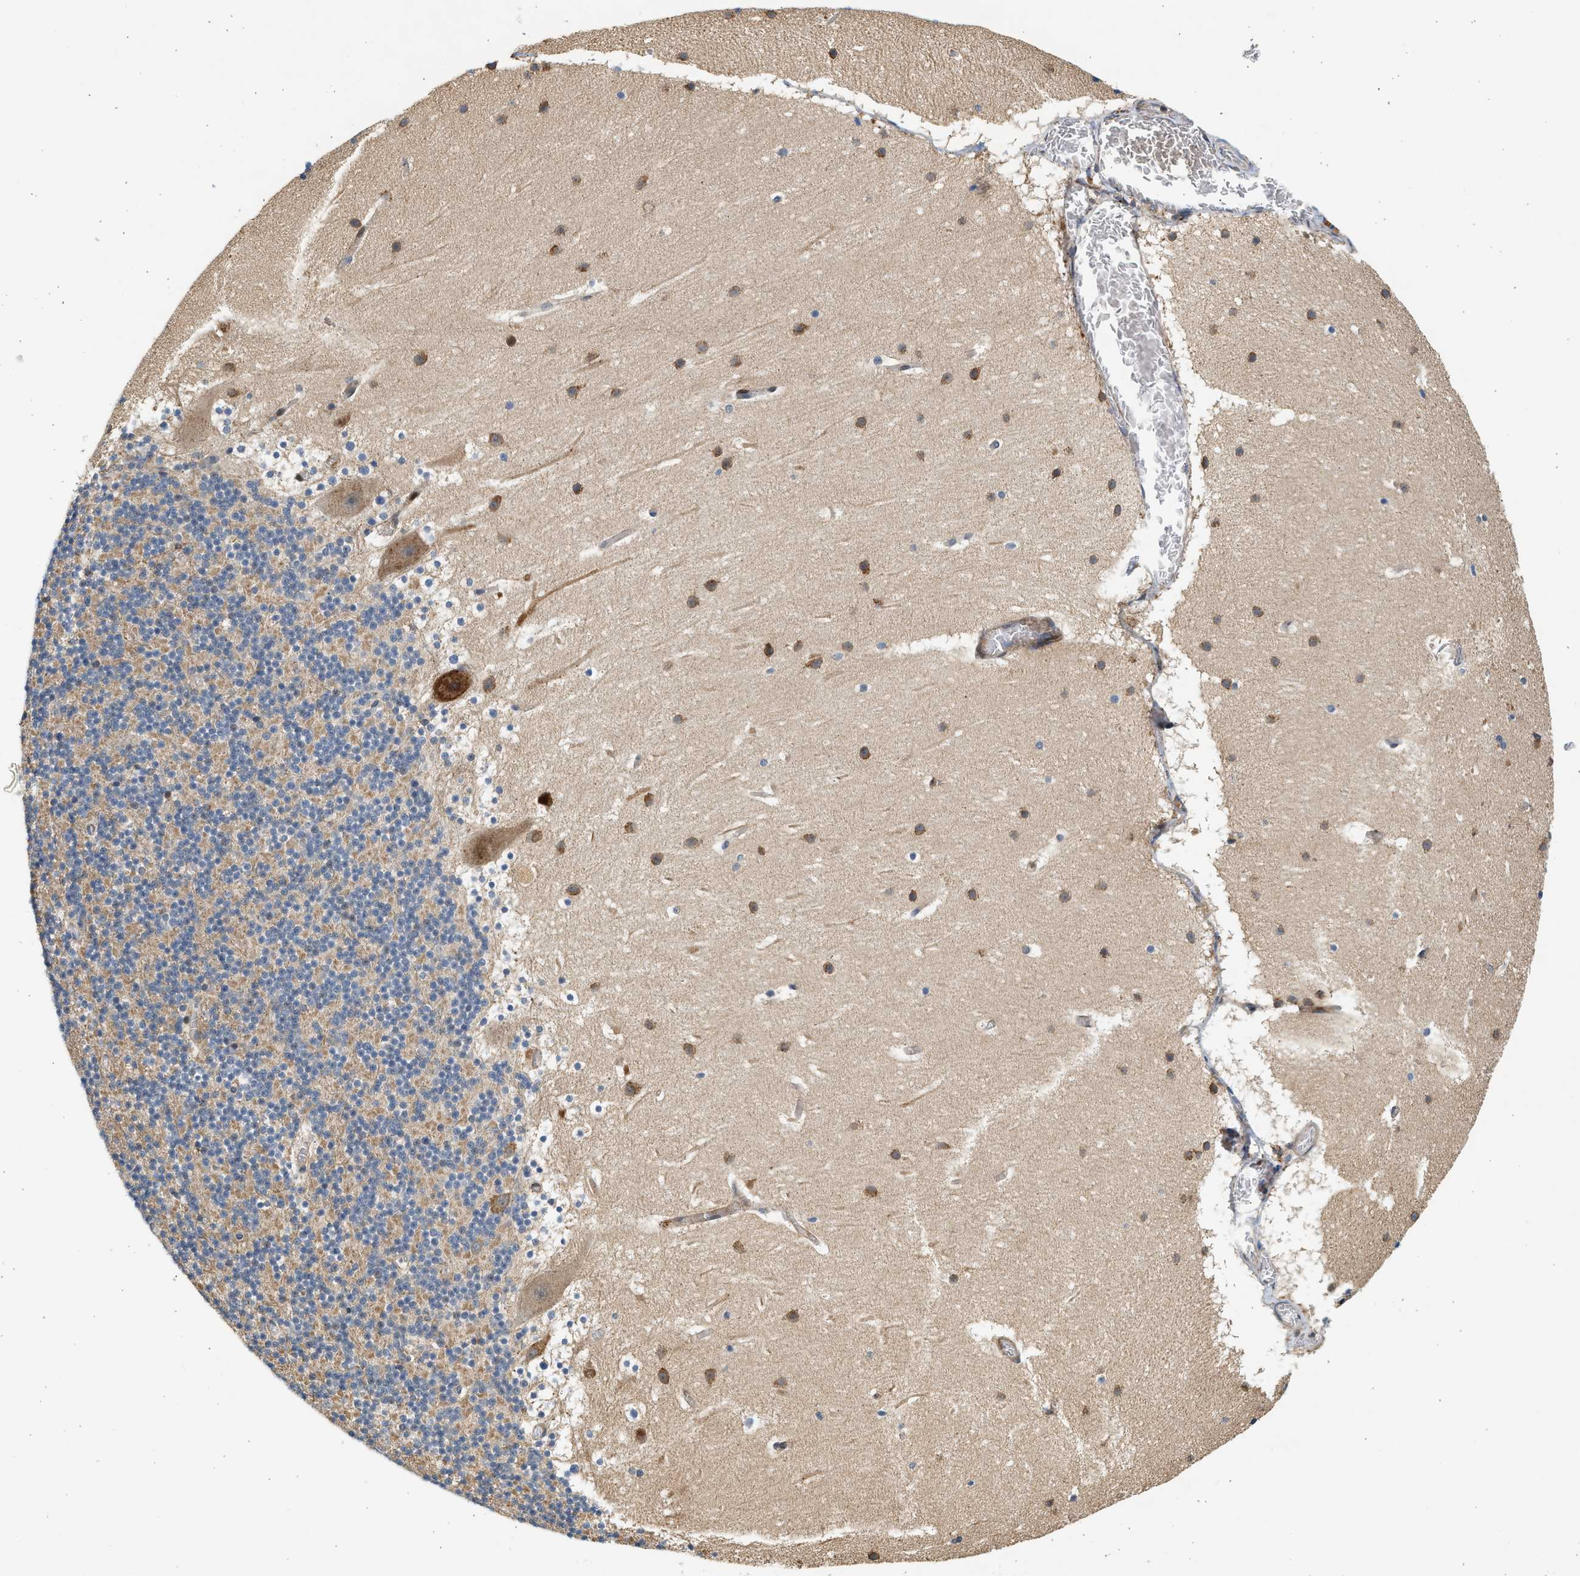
{"staining": {"intensity": "moderate", "quantity": "25%-75%", "location": "cytoplasmic/membranous"}, "tissue": "cerebellum", "cell_type": "Cells in granular layer", "image_type": "normal", "snomed": [{"axis": "morphology", "description": "Normal tissue, NOS"}, {"axis": "topography", "description": "Cerebellum"}], "caption": "Human cerebellum stained for a protein (brown) displays moderate cytoplasmic/membranous positive staining in about 25%-75% of cells in granular layer.", "gene": "NRSN2", "patient": {"sex": "male", "age": 45}}